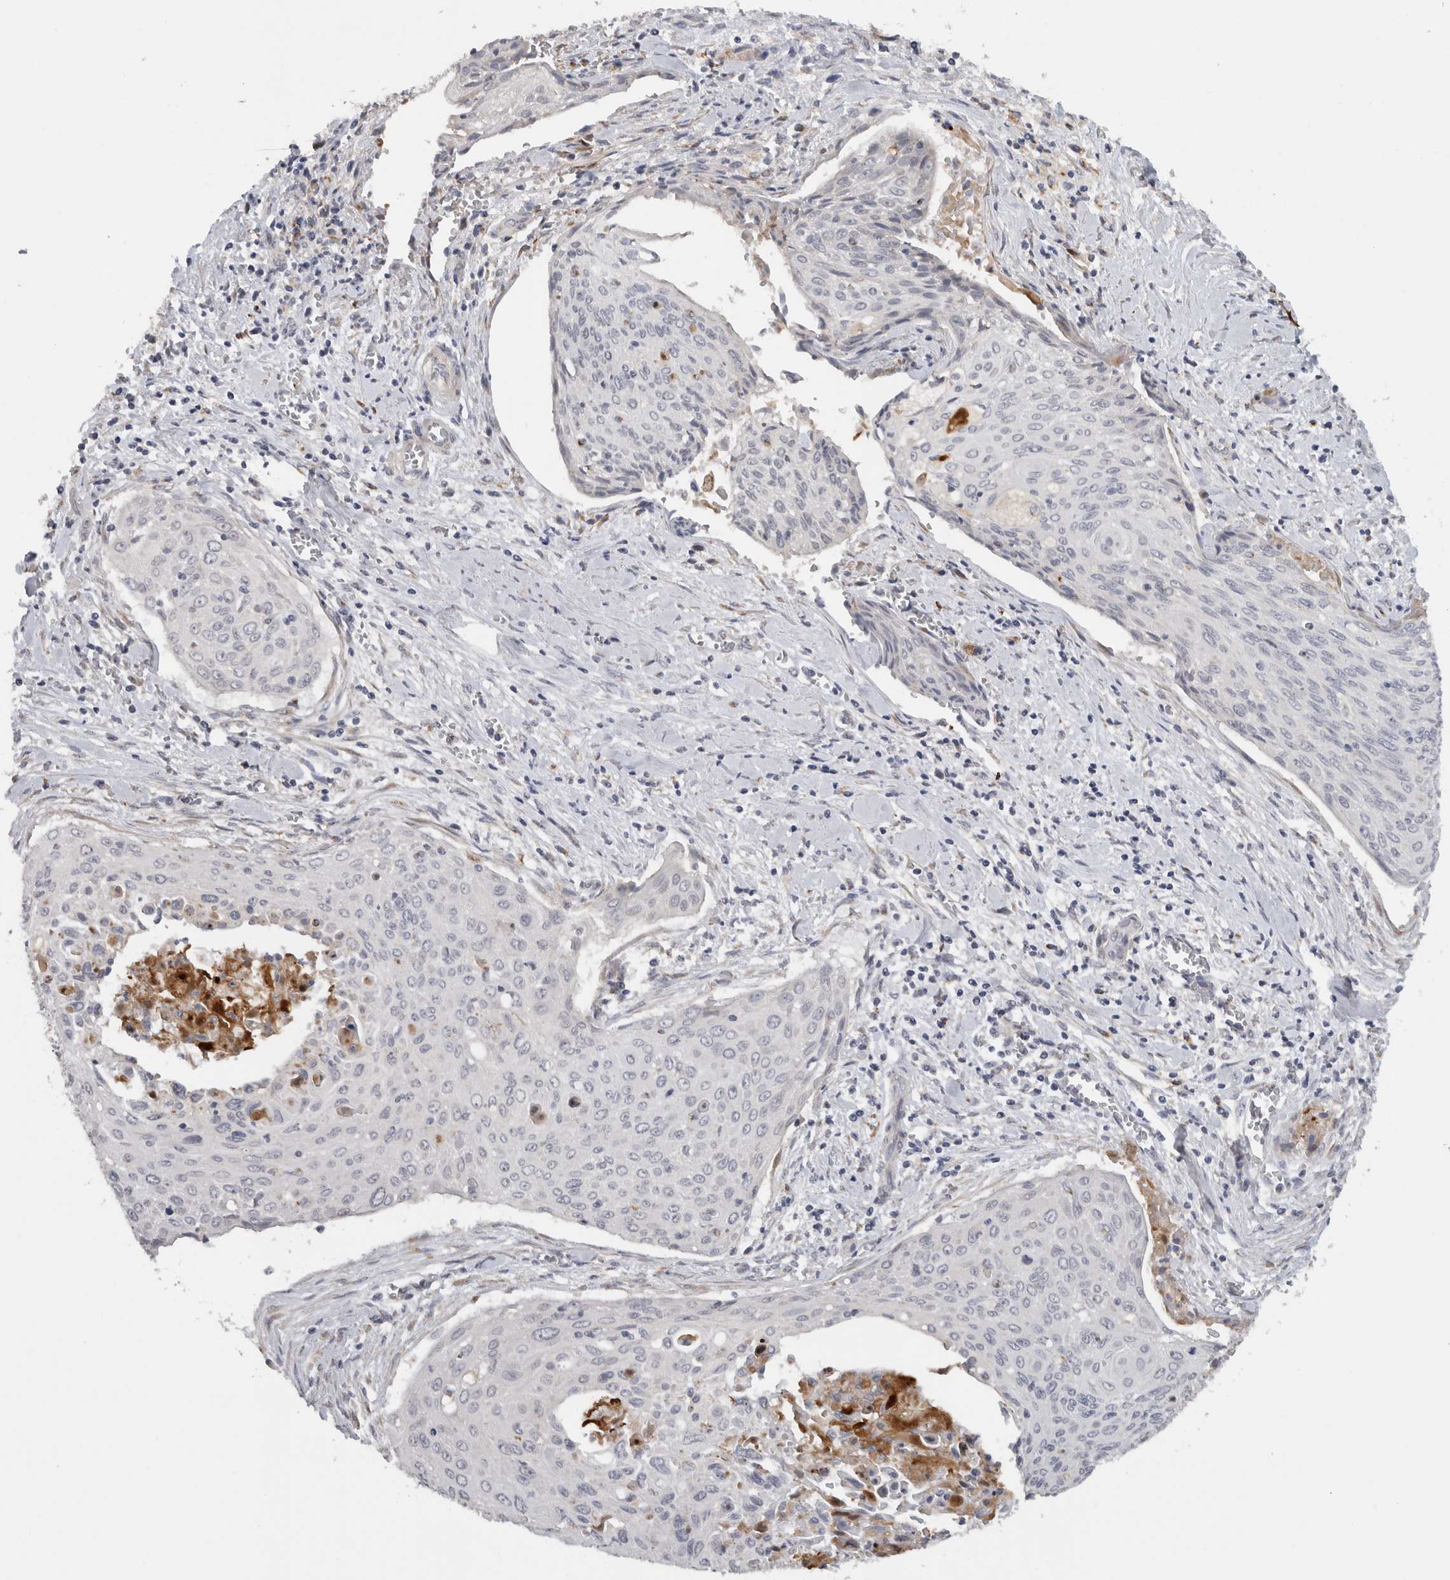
{"staining": {"intensity": "negative", "quantity": "none", "location": "none"}, "tissue": "cervical cancer", "cell_type": "Tumor cells", "image_type": "cancer", "snomed": [{"axis": "morphology", "description": "Squamous cell carcinoma, NOS"}, {"axis": "topography", "description": "Cervix"}], "caption": "Immunohistochemical staining of human cervical squamous cell carcinoma reveals no significant staining in tumor cells.", "gene": "MGAT1", "patient": {"sex": "female", "age": 55}}